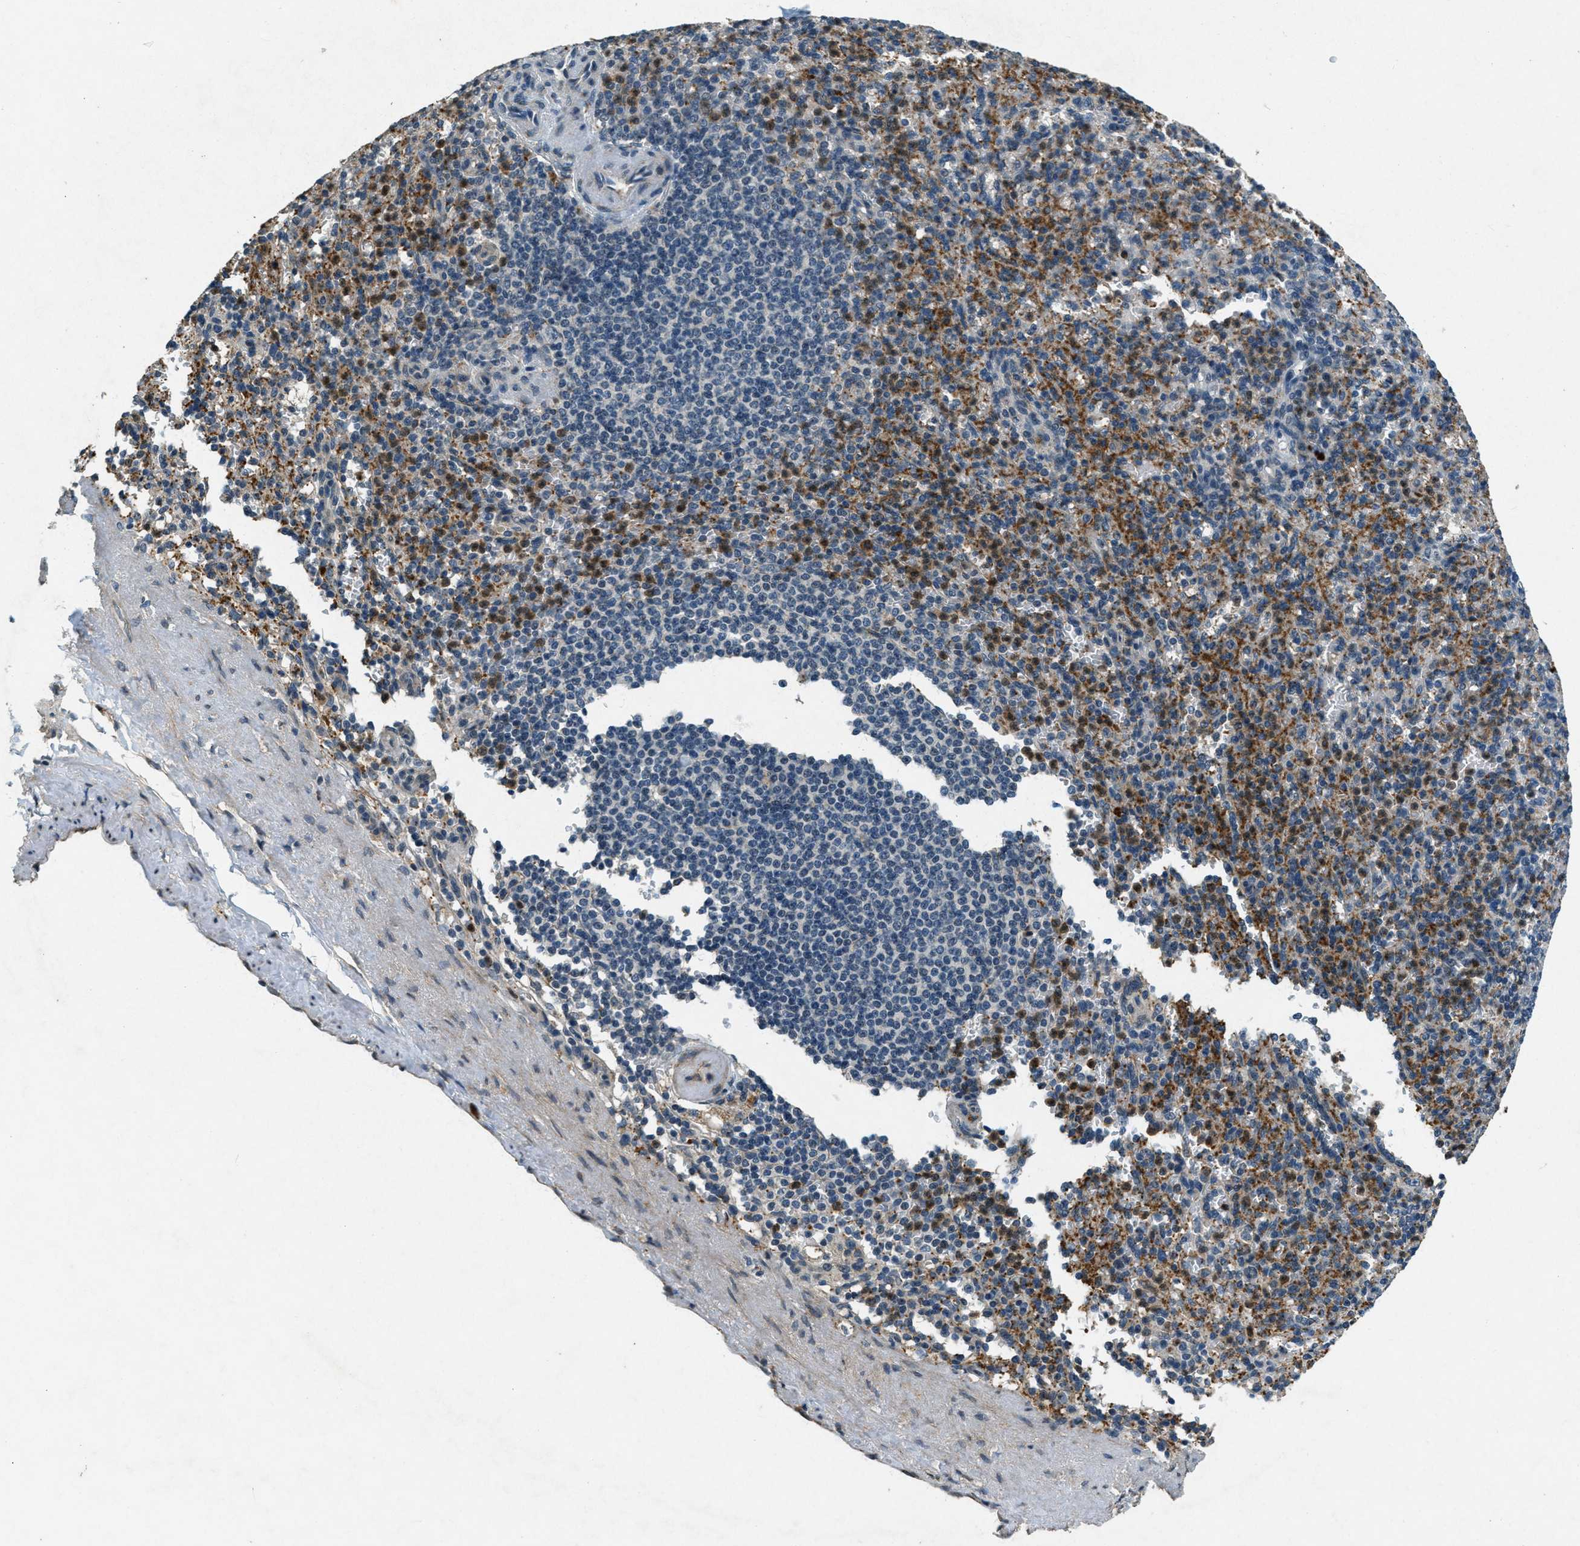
{"staining": {"intensity": "strong", "quantity": "25%-75%", "location": "cytoplasmic/membranous,nuclear"}, "tissue": "spleen", "cell_type": "Cells in red pulp", "image_type": "normal", "snomed": [{"axis": "morphology", "description": "Normal tissue, NOS"}, {"axis": "topography", "description": "Spleen"}], "caption": "Strong cytoplasmic/membranous,nuclear expression is seen in approximately 25%-75% of cells in red pulp in benign spleen. (DAB IHC, brown staining for protein, blue staining for nuclei).", "gene": "RAB3D", "patient": {"sex": "female", "age": 74}}